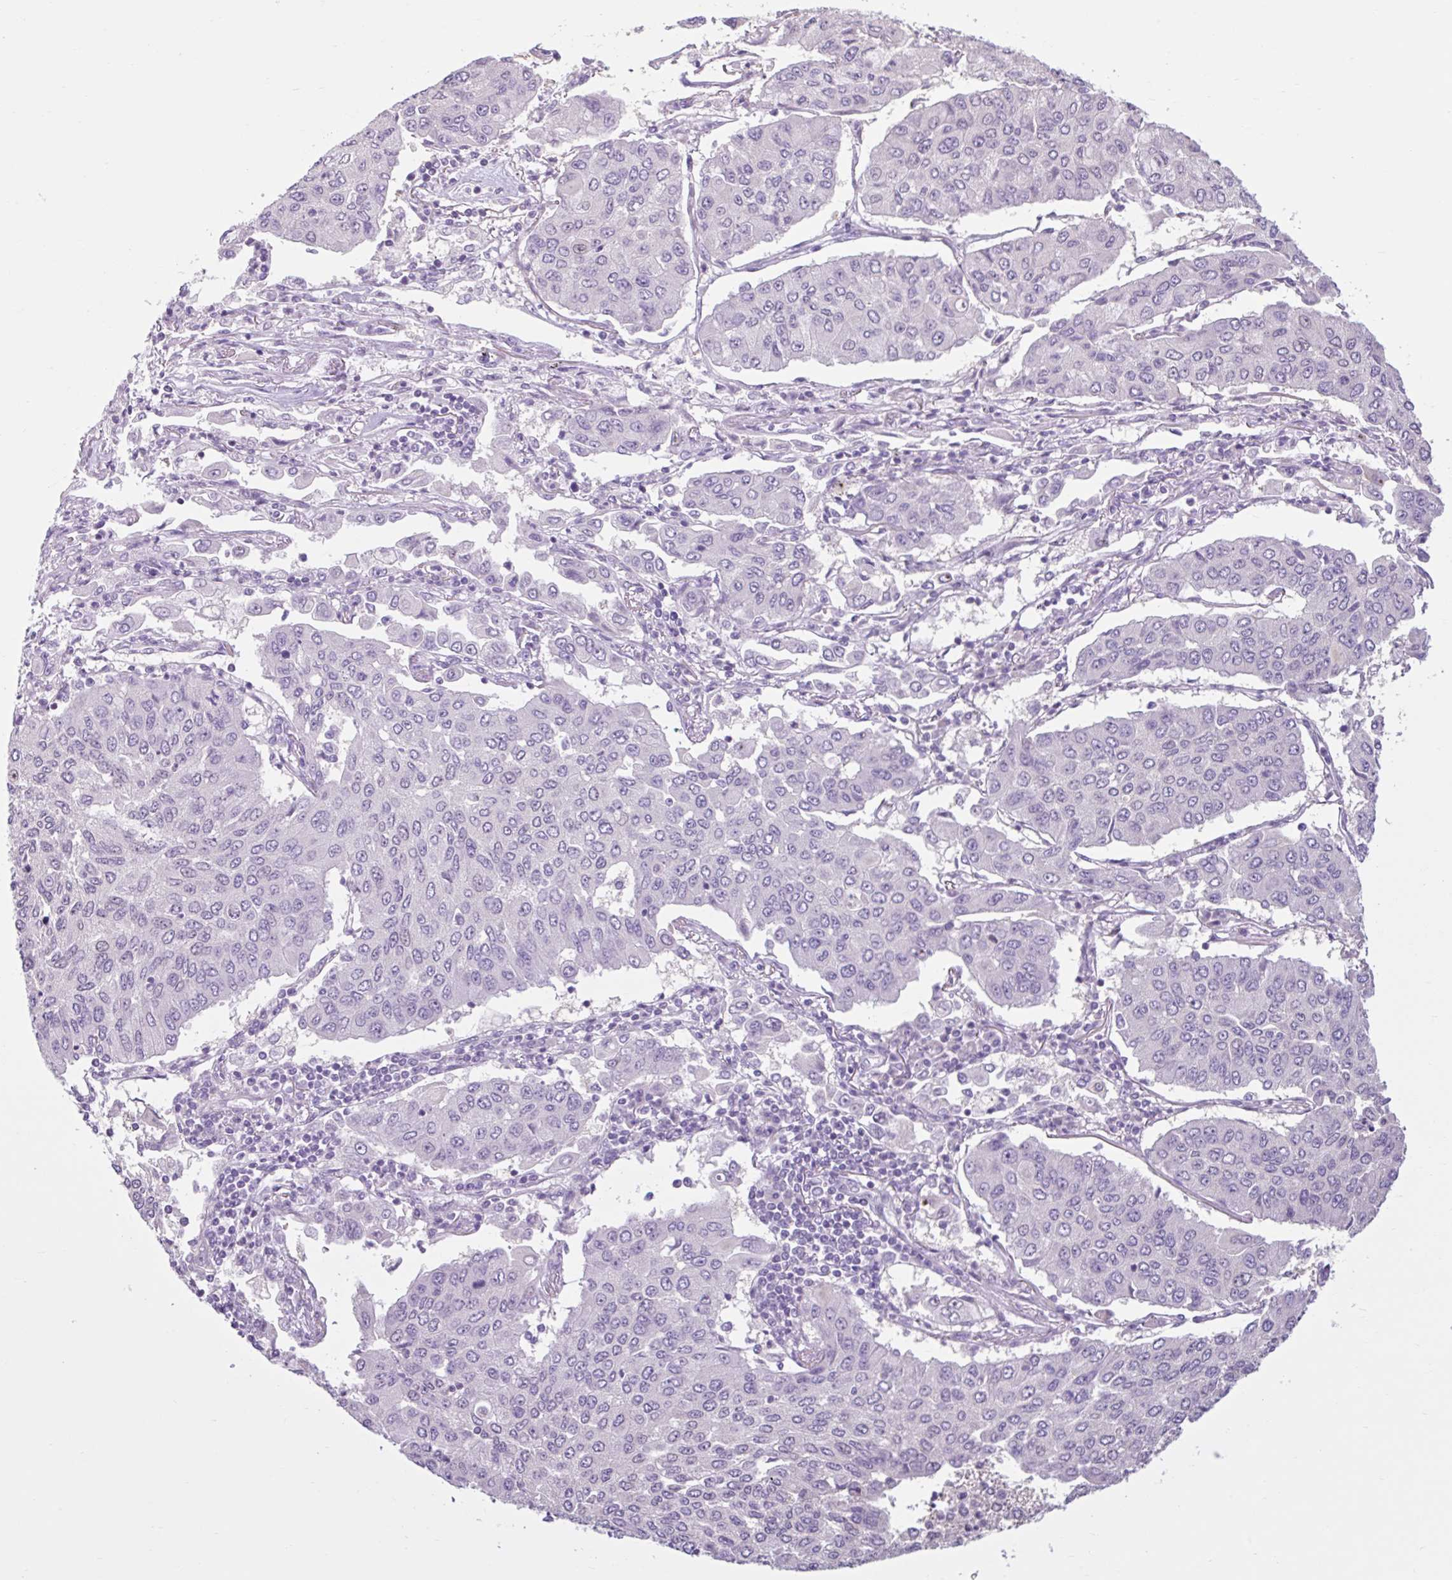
{"staining": {"intensity": "negative", "quantity": "none", "location": "none"}, "tissue": "lung cancer", "cell_type": "Tumor cells", "image_type": "cancer", "snomed": [{"axis": "morphology", "description": "Squamous cell carcinoma, NOS"}, {"axis": "topography", "description": "Lung"}], "caption": "This is an IHC image of lung cancer. There is no staining in tumor cells.", "gene": "CDH19", "patient": {"sex": "male", "age": 74}}